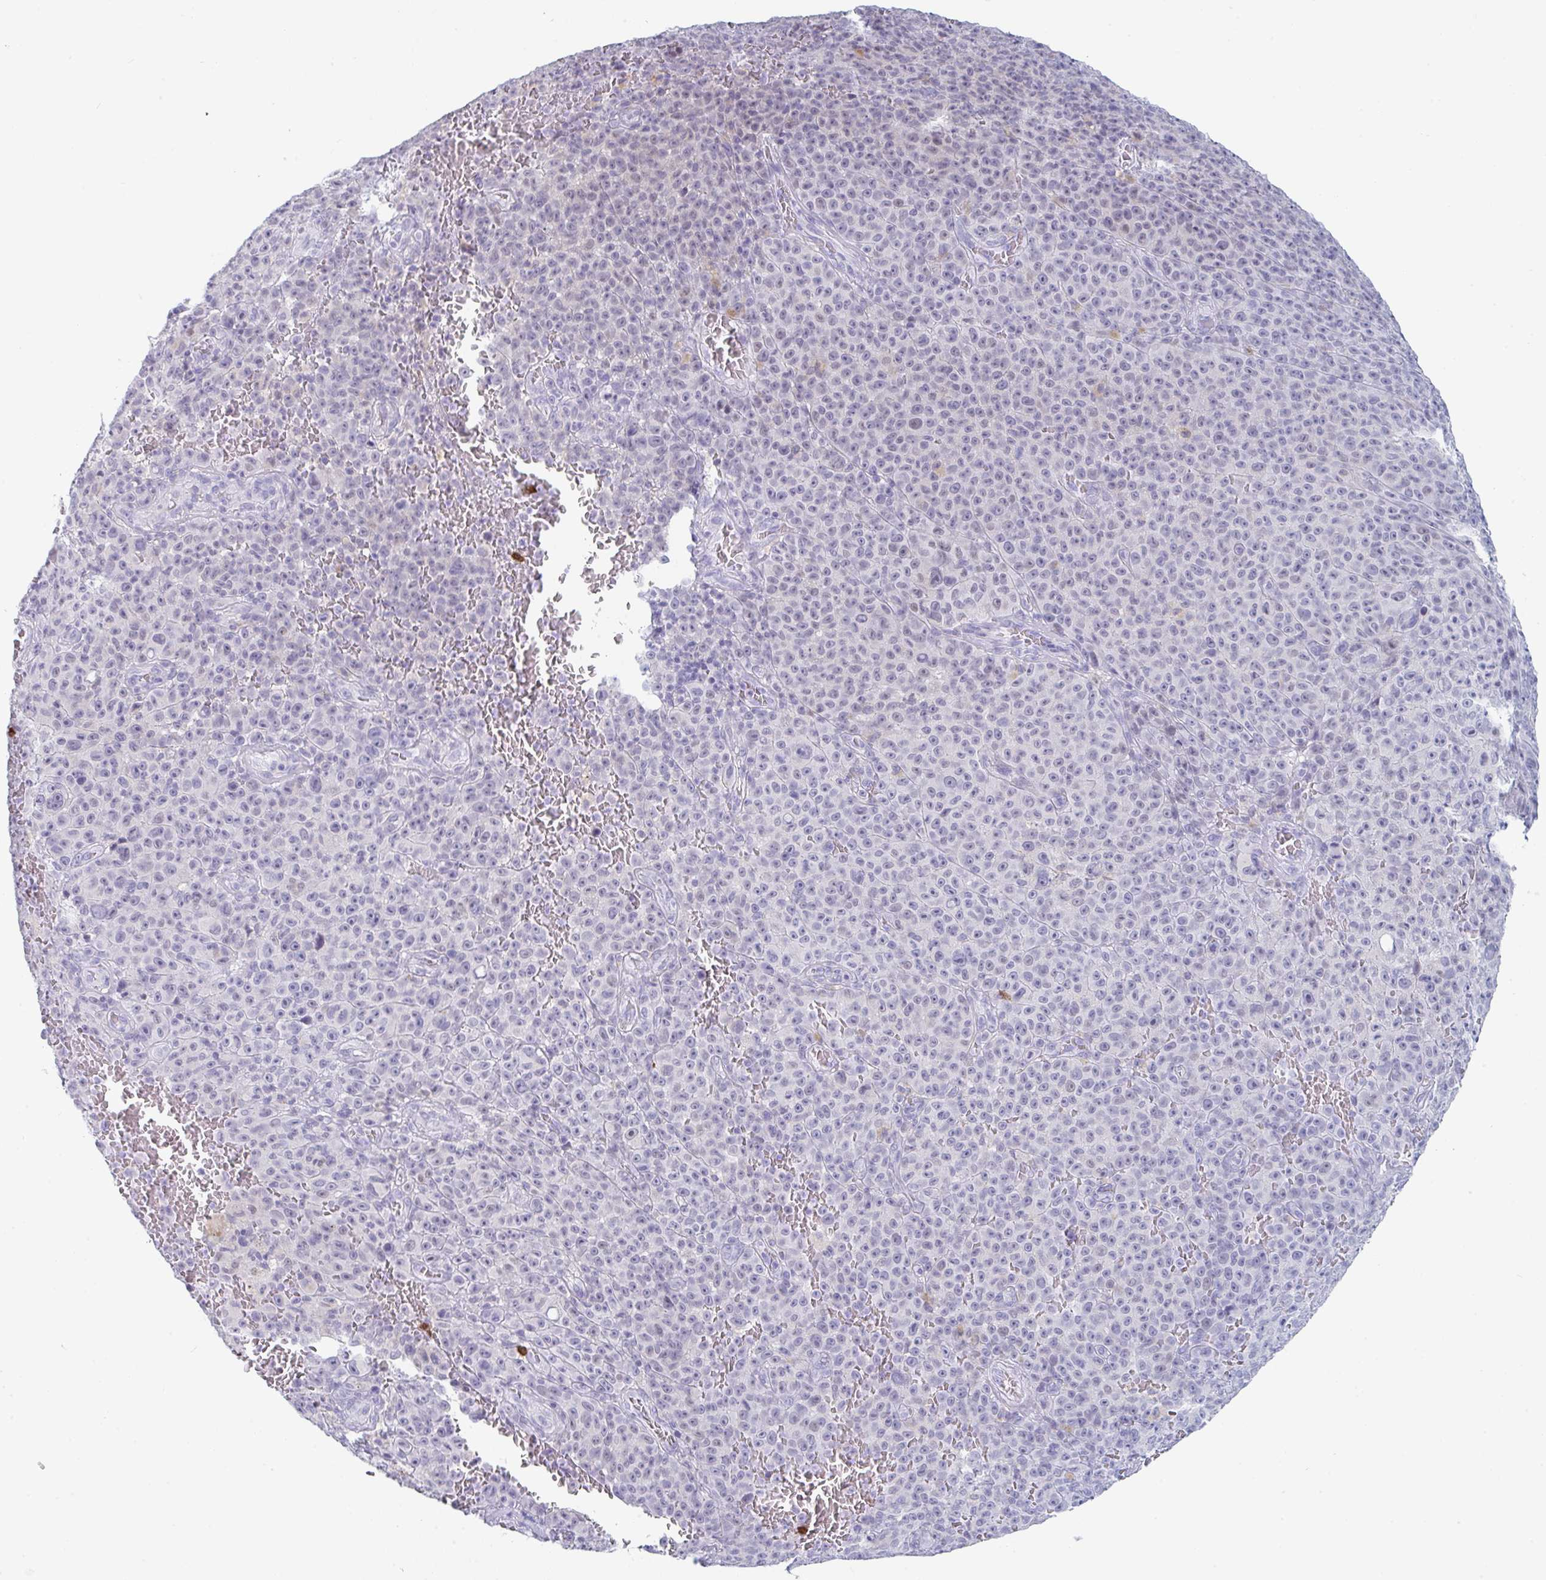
{"staining": {"intensity": "negative", "quantity": "none", "location": "none"}, "tissue": "melanoma", "cell_type": "Tumor cells", "image_type": "cancer", "snomed": [{"axis": "morphology", "description": "Malignant melanoma, NOS"}, {"axis": "topography", "description": "Skin"}], "caption": "This is a histopathology image of immunohistochemistry staining of malignant melanoma, which shows no positivity in tumor cells.", "gene": "RUBCN", "patient": {"sex": "female", "age": 82}}